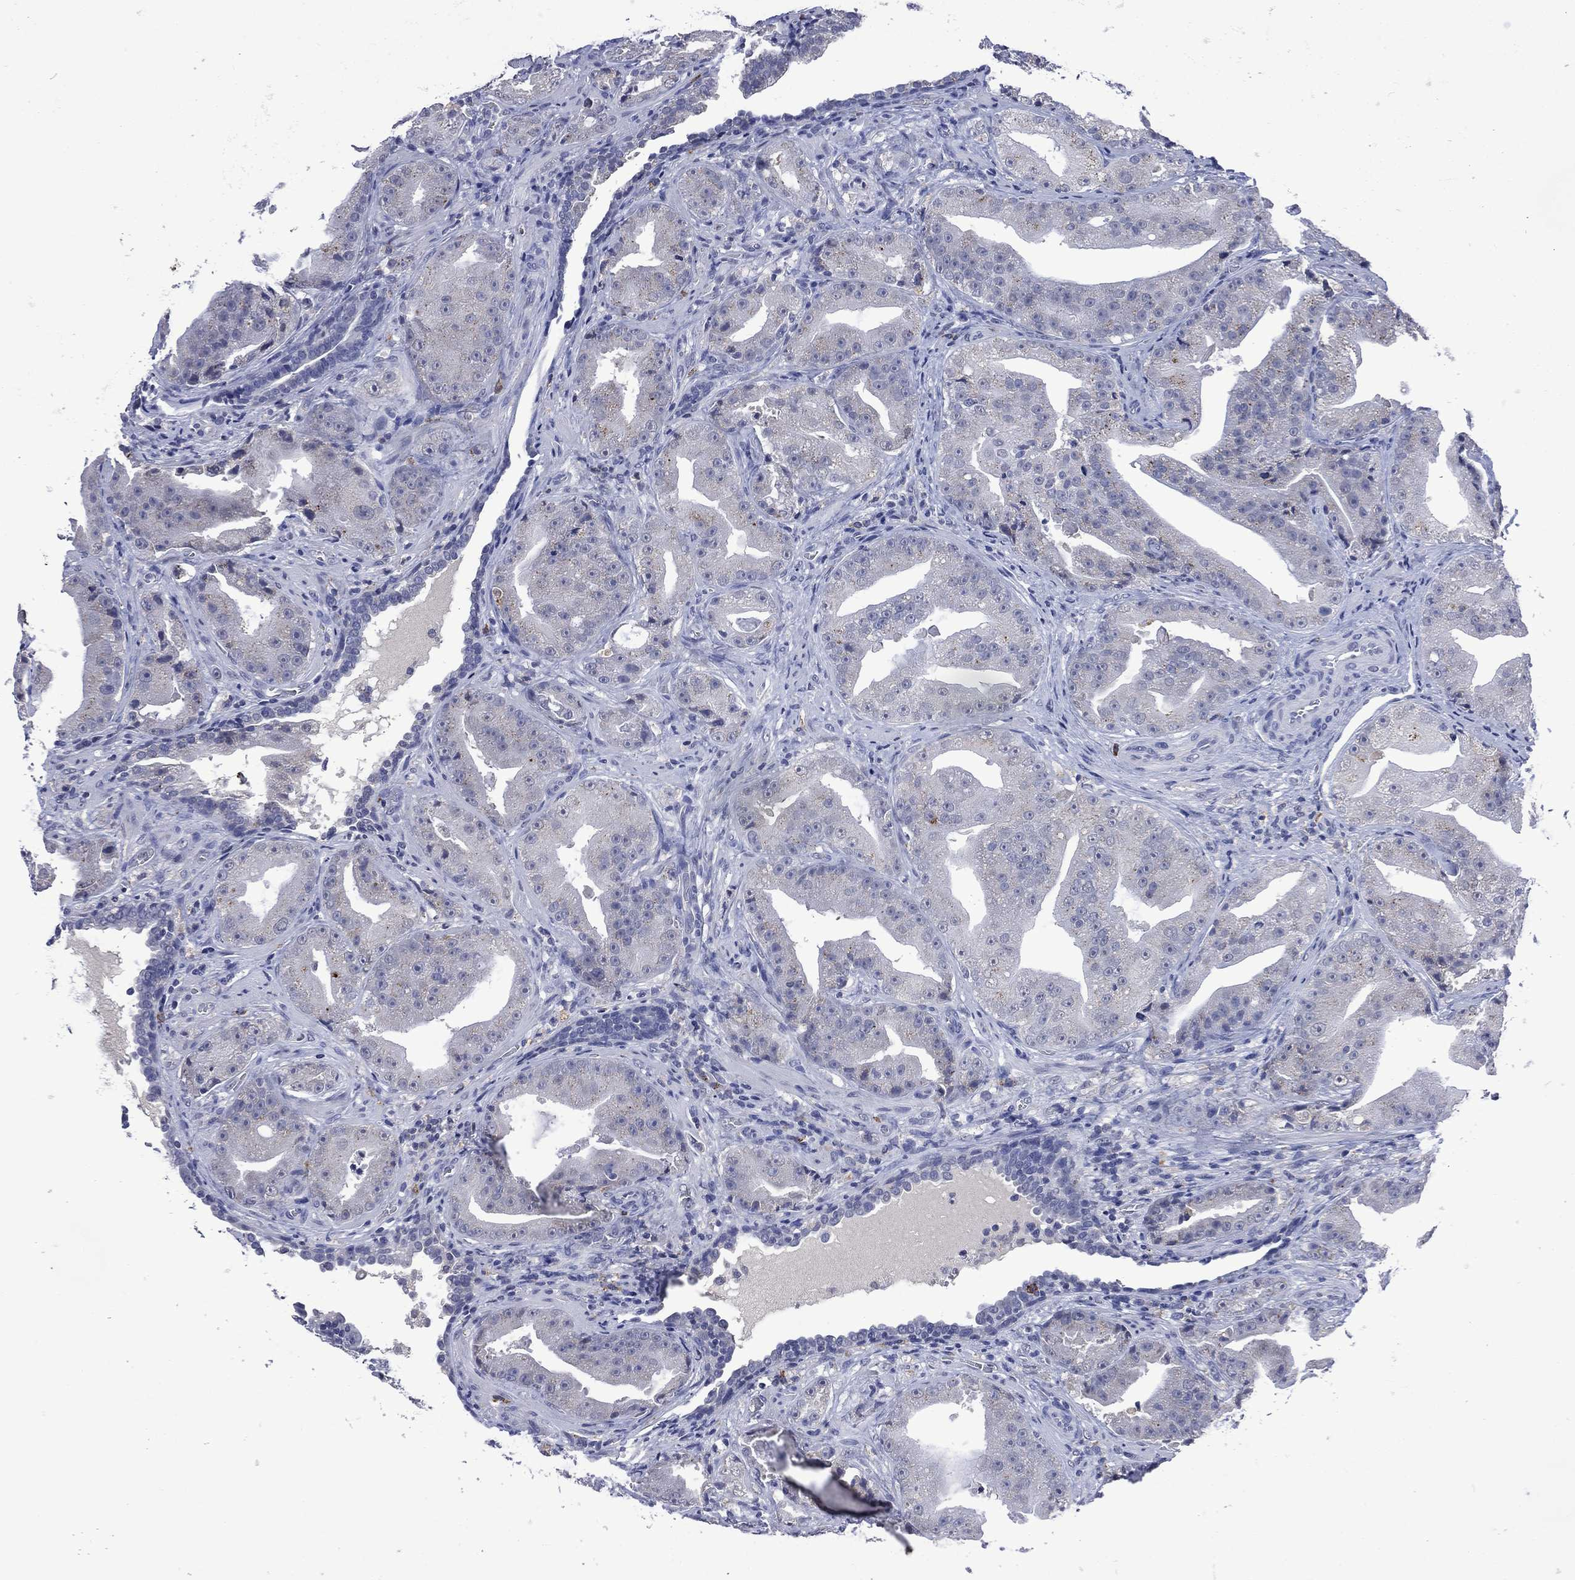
{"staining": {"intensity": "negative", "quantity": "none", "location": "none"}, "tissue": "prostate cancer", "cell_type": "Tumor cells", "image_type": "cancer", "snomed": [{"axis": "morphology", "description": "Adenocarcinoma, Low grade"}, {"axis": "topography", "description": "Prostate"}], "caption": "Tumor cells show no significant protein positivity in low-grade adenocarcinoma (prostate).", "gene": "ASB10", "patient": {"sex": "male", "age": 62}}